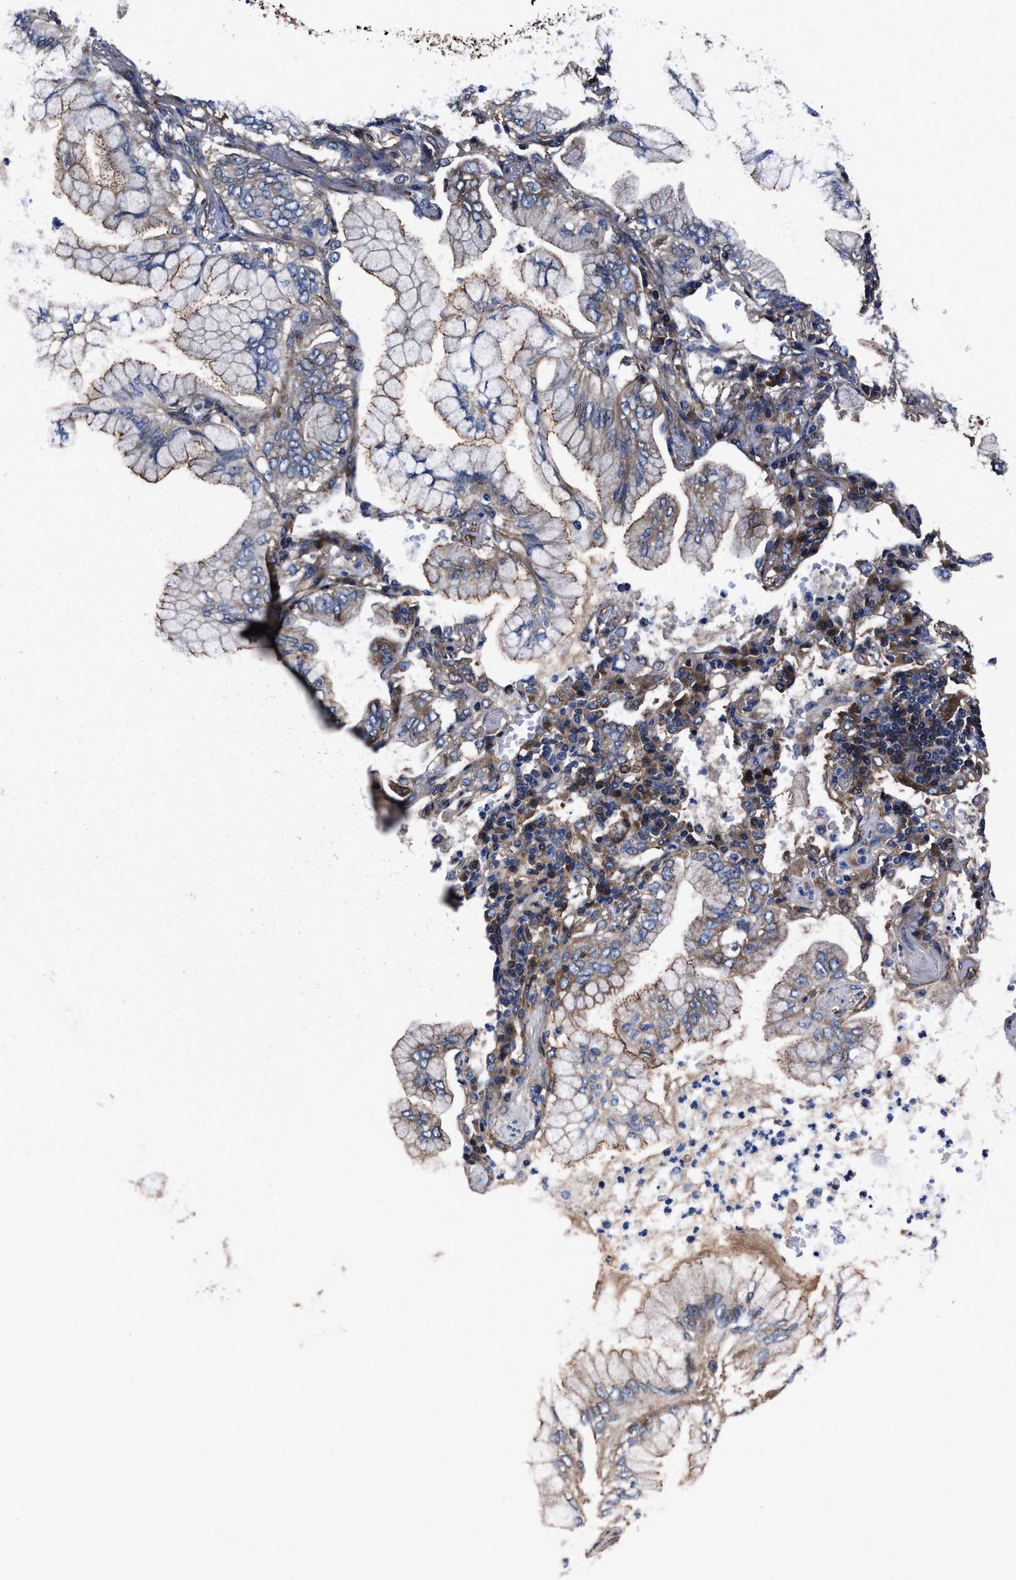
{"staining": {"intensity": "moderate", "quantity": "<25%", "location": "cytoplasmic/membranous"}, "tissue": "lung cancer", "cell_type": "Tumor cells", "image_type": "cancer", "snomed": [{"axis": "morphology", "description": "Adenocarcinoma, NOS"}, {"axis": "topography", "description": "Lung"}], "caption": "Protein staining of adenocarcinoma (lung) tissue reveals moderate cytoplasmic/membranous staining in approximately <25% of tumor cells.", "gene": "IDNK", "patient": {"sex": "female", "age": 70}}